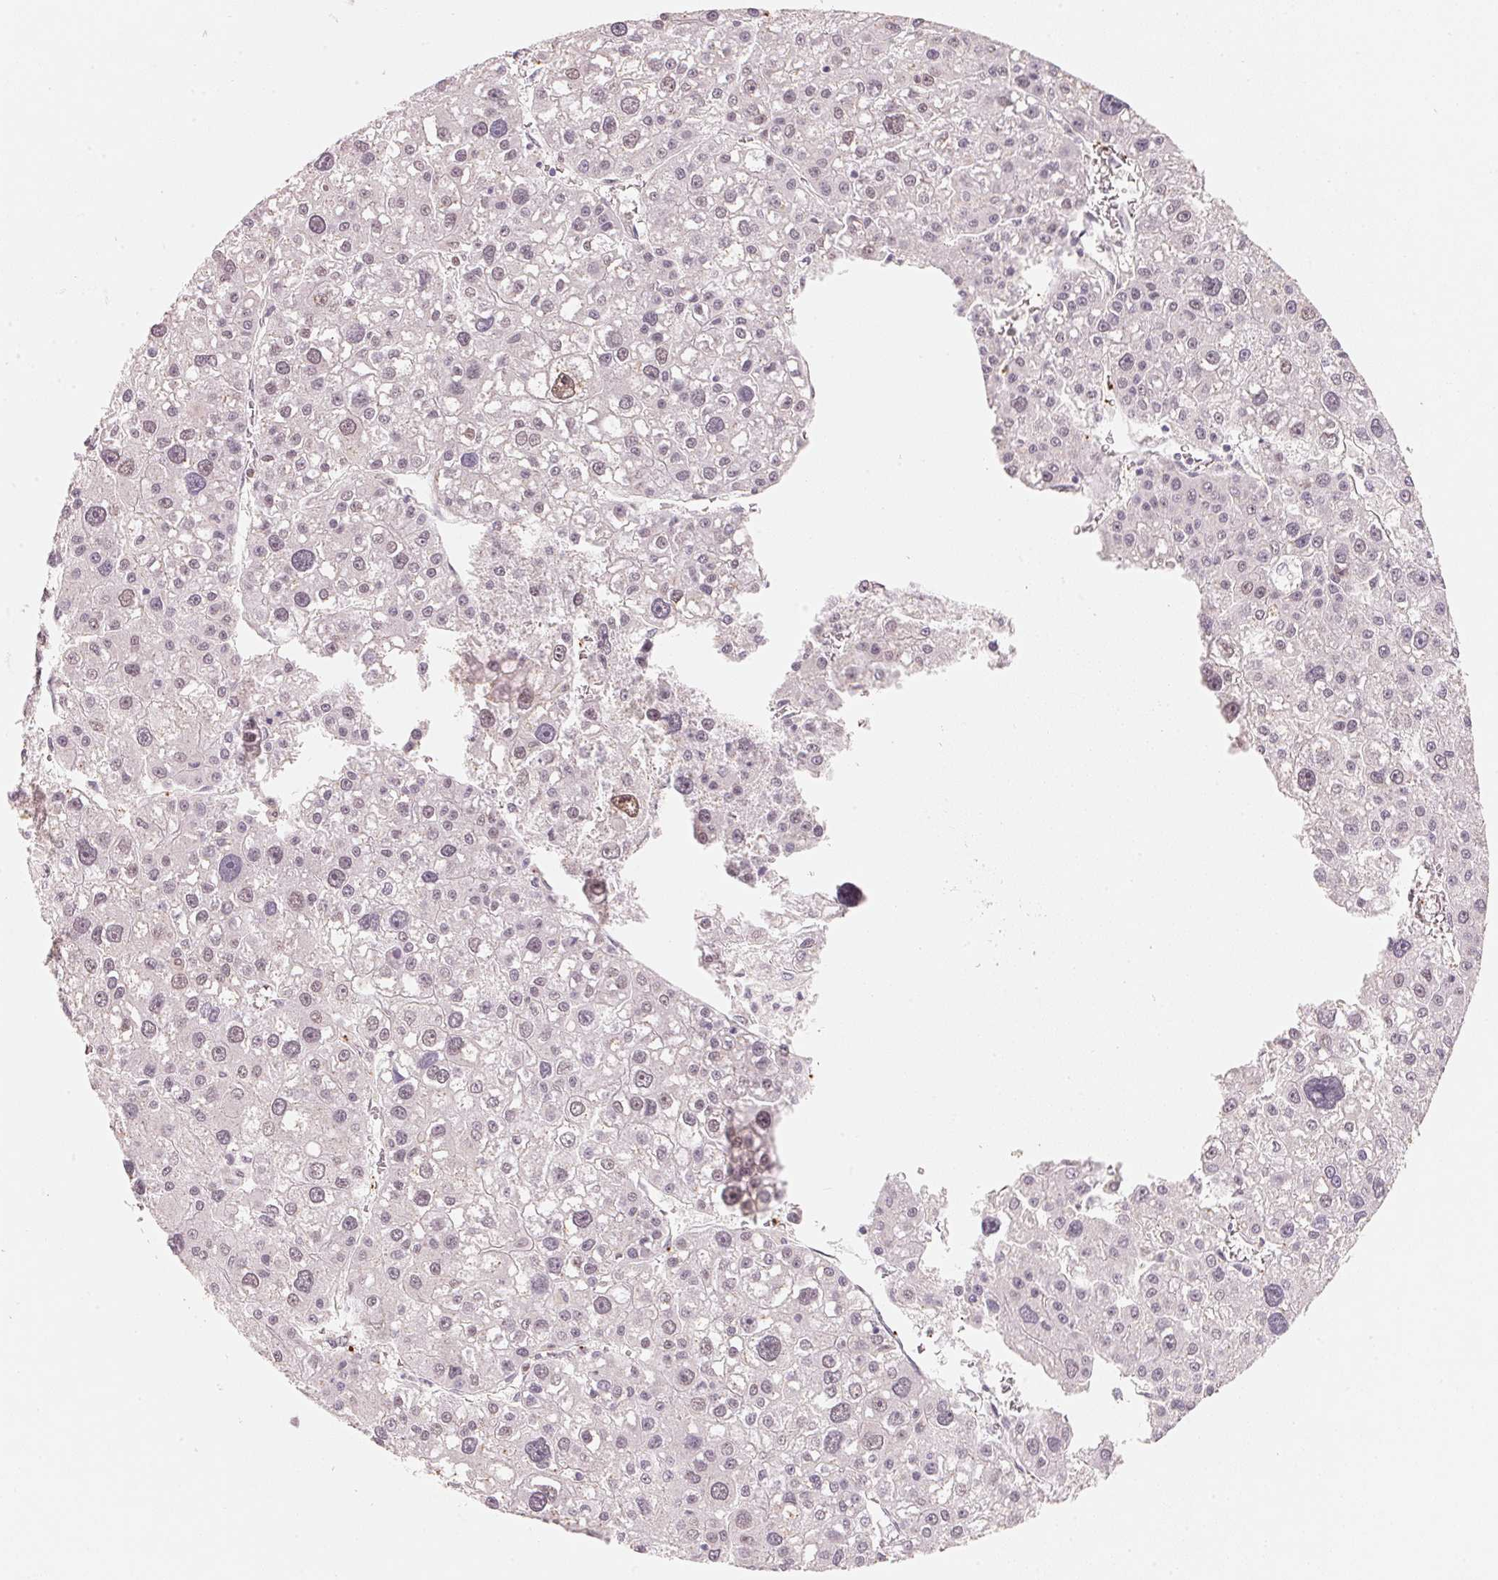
{"staining": {"intensity": "moderate", "quantity": "<25%", "location": "nuclear"}, "tissue": "liver cancer", "cell_type": "Tumor cells", "image_type": "cancer", "snomed": [{"axis": "morphology", "description": "Carcinoma, Hepatocellular, NOS"}, {"axis": "topography", "description": "Liver"}], "caption": "Immunohistochemistry image of human liver cancer stained for a protein (brown), which reveals low levels of moderate nuclear expression in about <25% of tumor cells.", "gene": "ARHGAP22", "patient": {"sex": "male", "age": 73}}